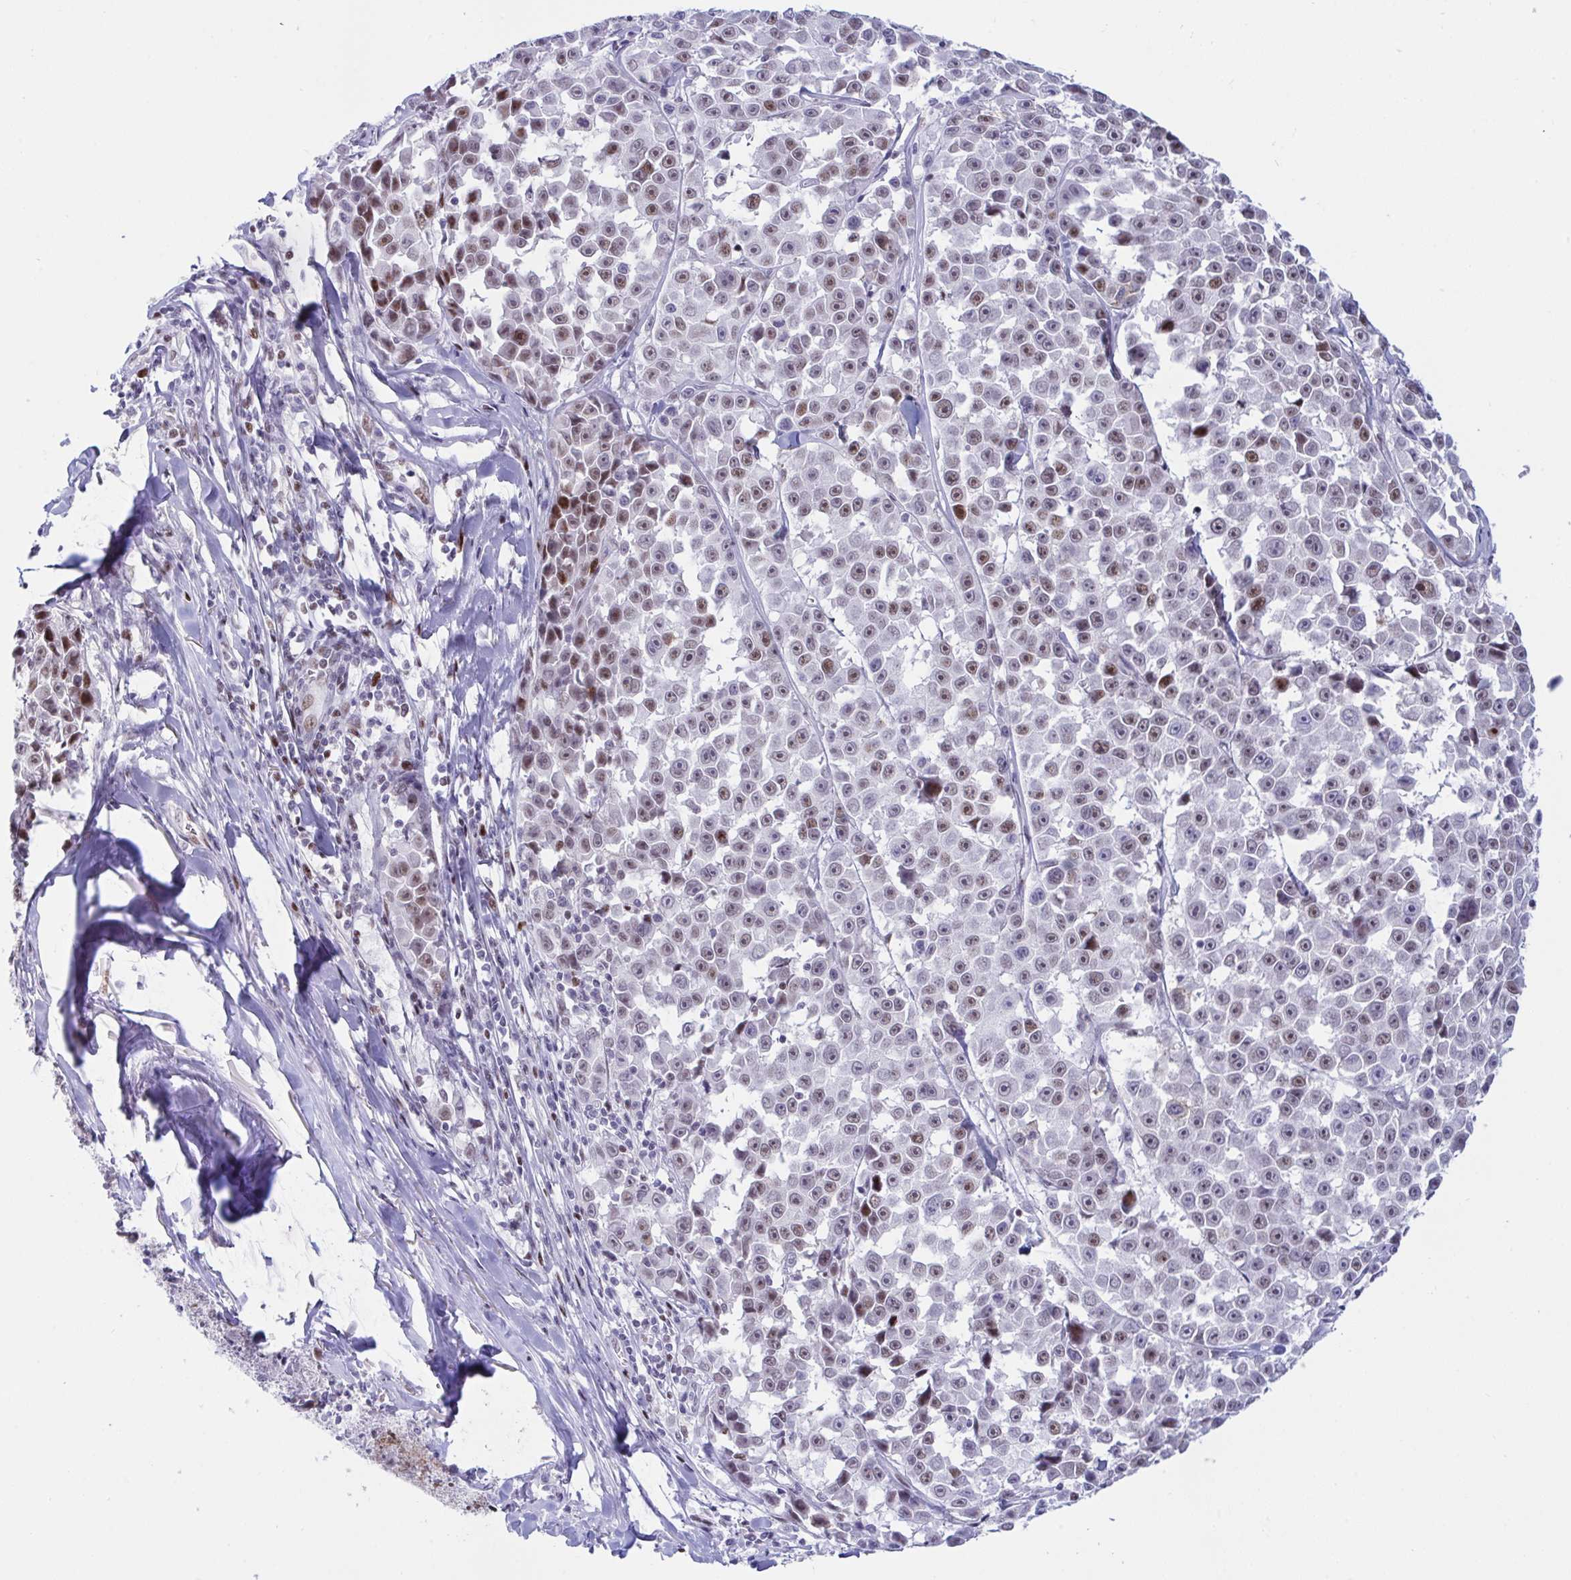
{"staining": {"intensity": "moderate", "quantity": "25%-75%", "location": "nuclear"}, "tissue": "melanoma", "cell_type": "Tumor cells", "image_type": "cancer", "snomed": [{"axis": "morphology", "description": "Malignant melanoma, NOS"}, {"axis": "topography", "description": "Skin"}], "caption": "DAB (3,3'-diaminobenzidine) immunohistochemical staining of malignant melanoma displays moderate nuclear protein expression in approximately 25%-75% of tumor cells. The protein is shown in brown color, while the nuclei are stained blue.", "gene": "IKZF2", "patient": {"sex": "female", "age": 66}}